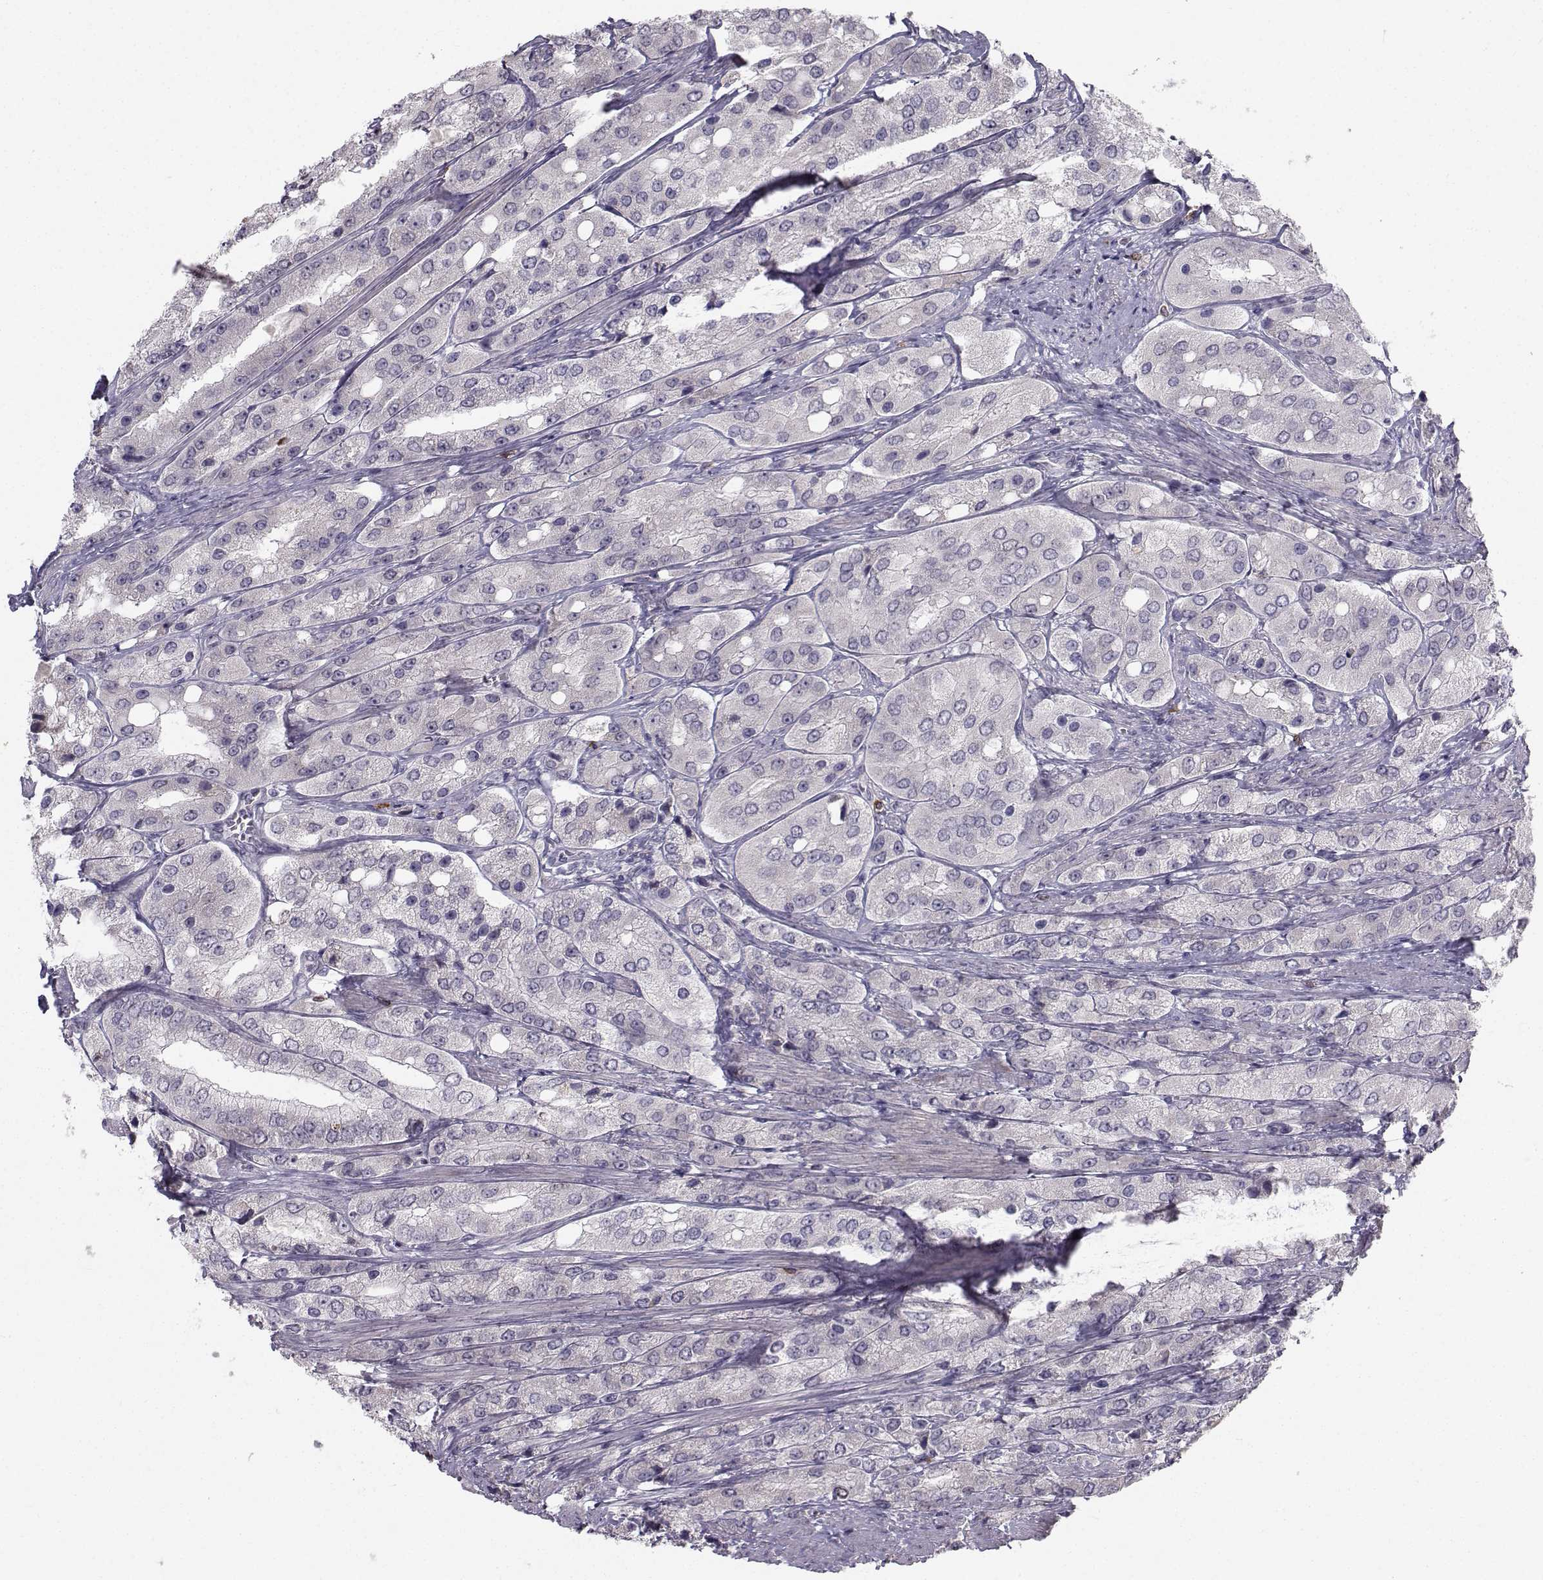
{"staining": {"intensity": "negative", "quantity": "none", "location": "none"}, "tissue": "prostate cancer", "cell_type": "Tumor cells", "image_type": "cancer", "snomed": [{"axis": "morphology", "description": "Adenocarcinoma, Low grade"}, {"axis": "topography", "description": "Prostate"}], "caption": "Immunohistochemistry histopathology image of neoplastic tissue: human prostate cancer stained with DAB reveals no significant protein staining in tumor cells. Brightfield microscopy of immunohistochemistry stained with DAB (3,3'-diaminobenzidine) (brown) and hematoxylin (blue), captured at high magnification.", "gene": "LRP8", "patient": {"sex": "male", "age": 69}}